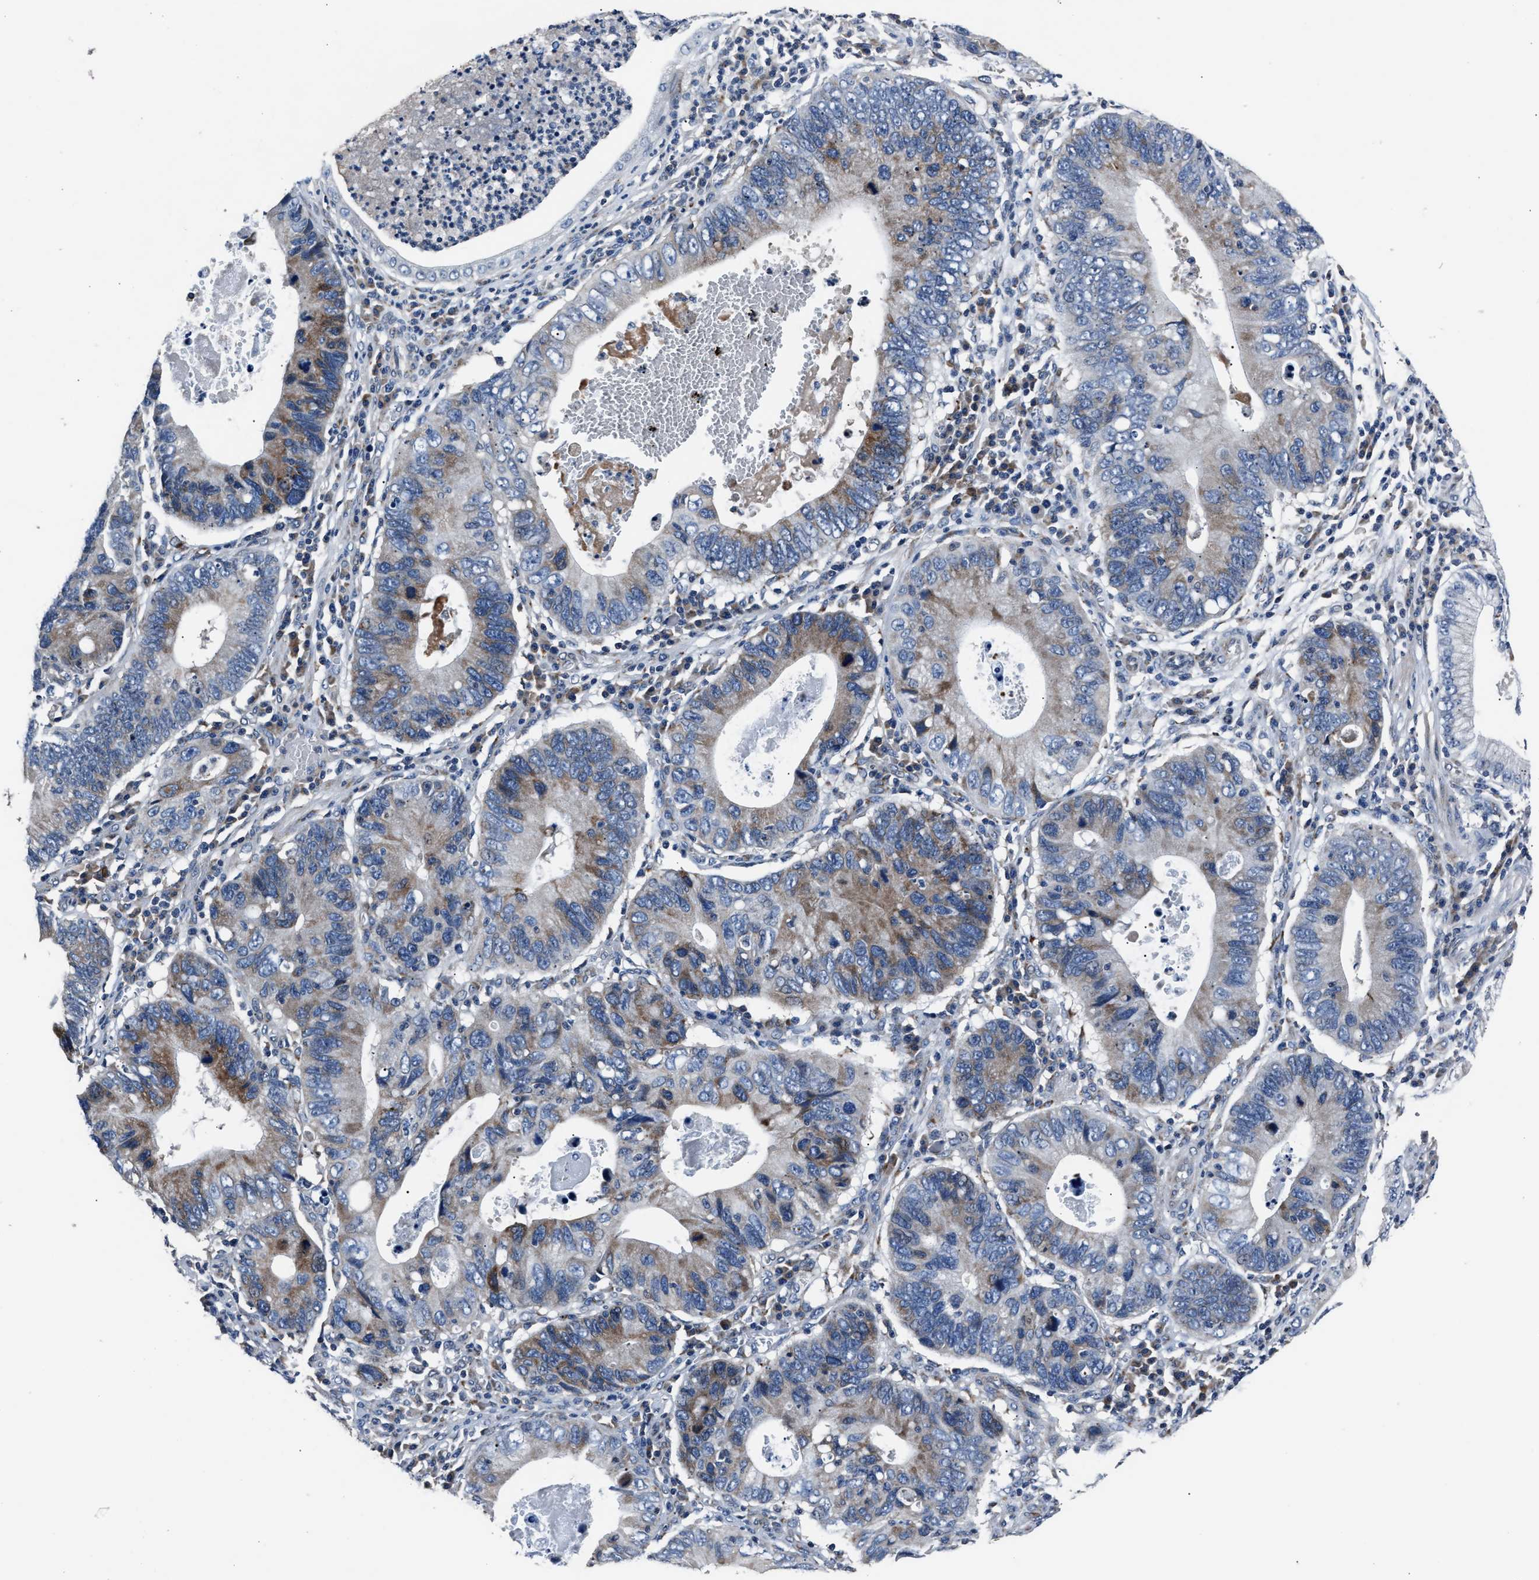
{"staining": {"intensity": "moderate", "quantity": "25%-75%", "location": "cytoplasmic/membranous"}, "tissue": "stomach cancer", "cell_type": "Tumor cells", "image_type": "cancer", "snomed": [{"axis": "morphology", "description": "Adenocarcinoma, NOS"}, {"axis": "topography", "description": "Stomach"}], "caption": "Human stomach cancer stained with a protein marker shows moderate staining in tumor cells.", "gene": "DNAJC24", "patient": {"sex": "male", "age": 59}}